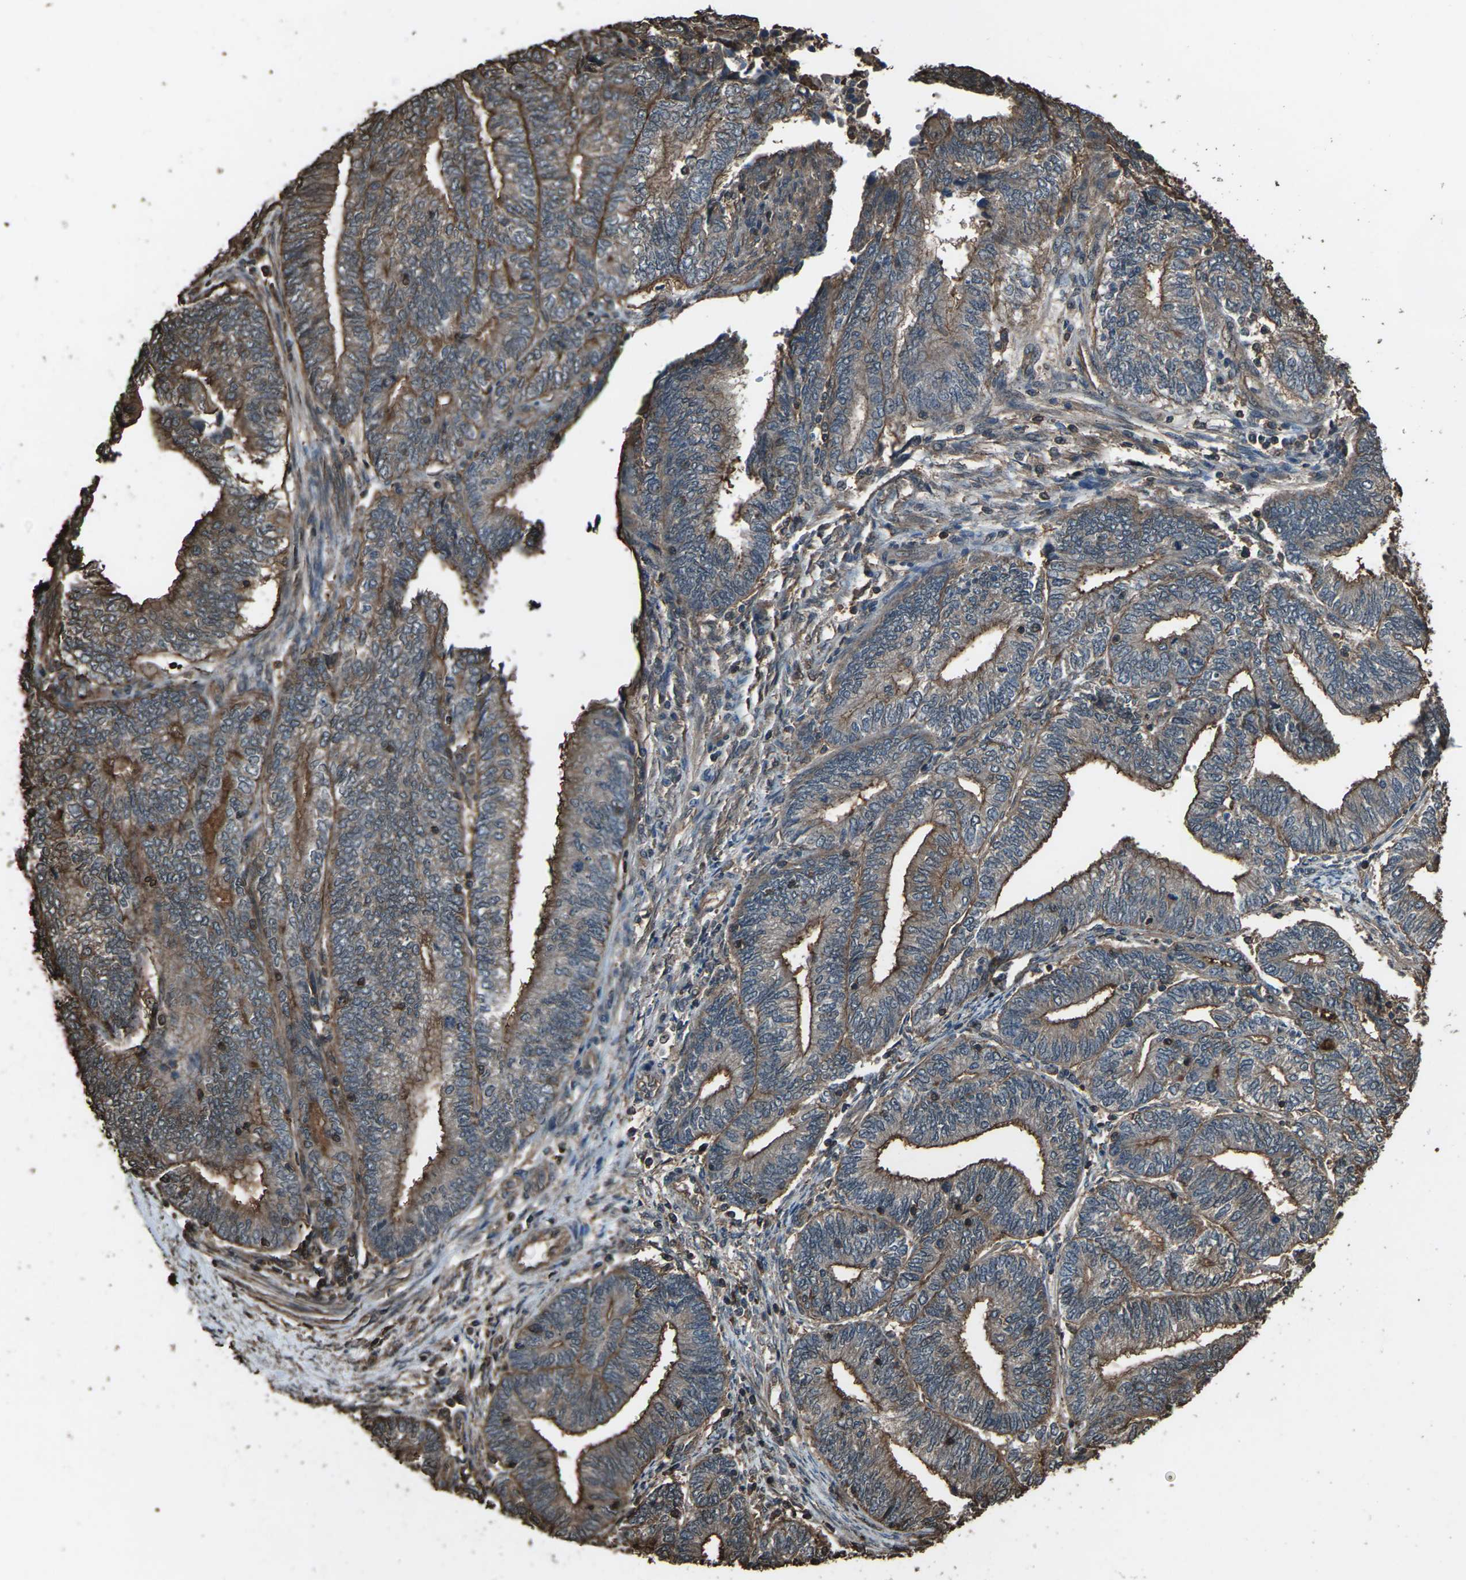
{"staining": {"intensity": "moderate", "quantity": "25%-75%", "location": "cytoplasmic/membranous"}, "tissue": "endometrial cancer", "cell_type": "Tumor cells", "image_type": "cancer", "snomed": [{"axis": "morphology", "description": "Adenocarcinoma, NOS"}, {"axis": "topography", "description": "Uterus"}, {"axis": "topography", "description": "Endometrium"}], "caption": "Endometrial cancer (adenocarcinoma) stained with a brown dye displays moderate cytoplasmic/membranous positive expression in approximately 25%-75% of tumor cells.", "gene": "DHPS", "patient": {"sex": "female", "age": 70}}